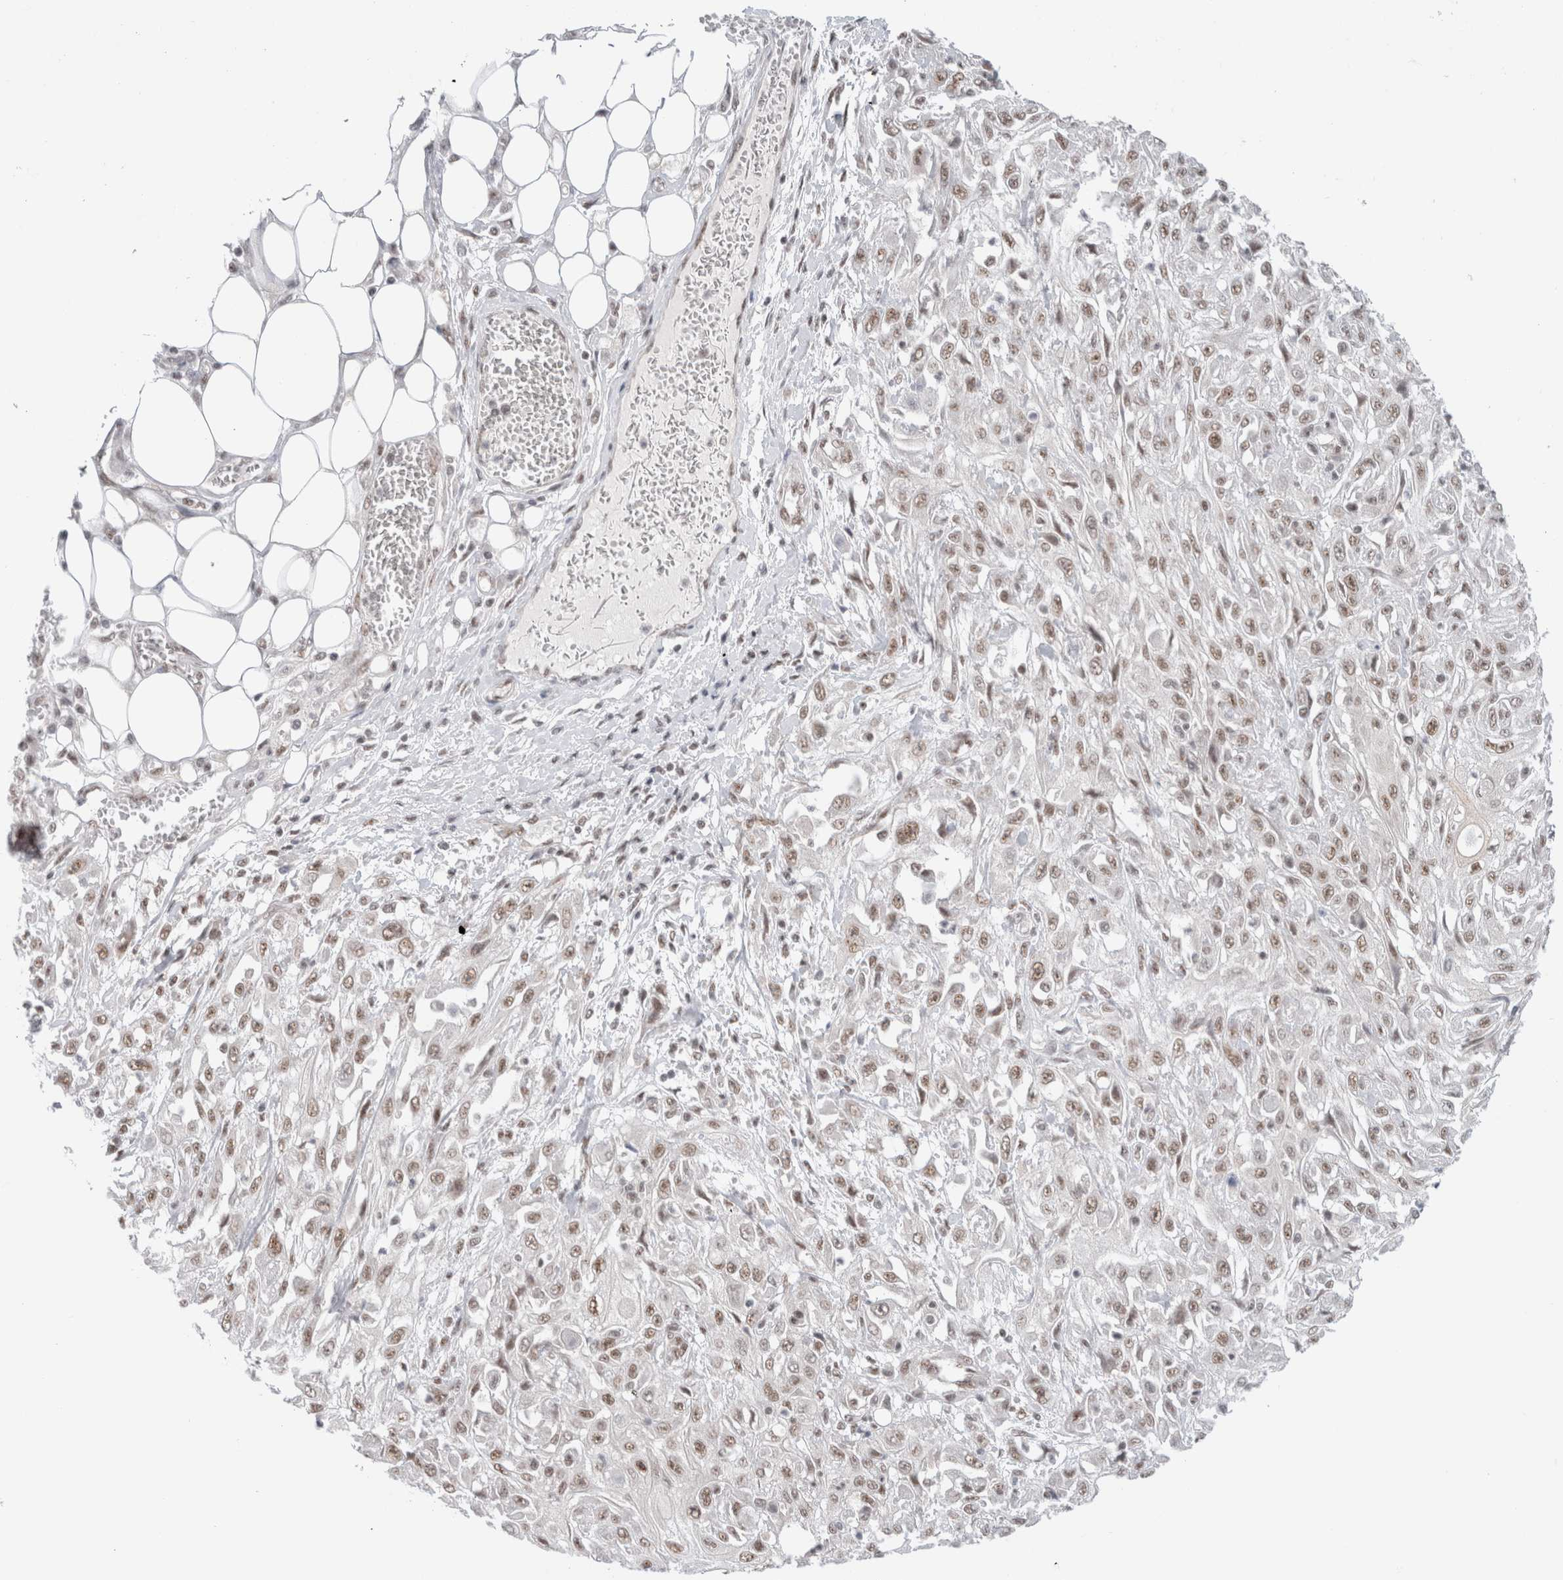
{"staining": {"intensity": "moderate", "quantity": ">75%", "location": "nuclear"}, "tissue": "skin cancer", "cell_type": "Tumor cells", "image_type": "cancer", "snomed": [{"axis": "morphology", "description": "Squamous cell carcinoma, NOS"}, {"axis": "morphology", "description": "Squamous cell carcinoma, metastatic, NOS"}, {"axis": "topography", "description": "Skin"}, {"axis": "topography", "description": "Lymph node"}], "caption": "A micrograph showing moderate nuclear staining in about >75% of tumor cells in skin cancer (squamous cell carcinoma), as visualized by brown immunohistochemical staining.", "gene": "TRMT12", "patient": {"sex": "male", "age": 75}}